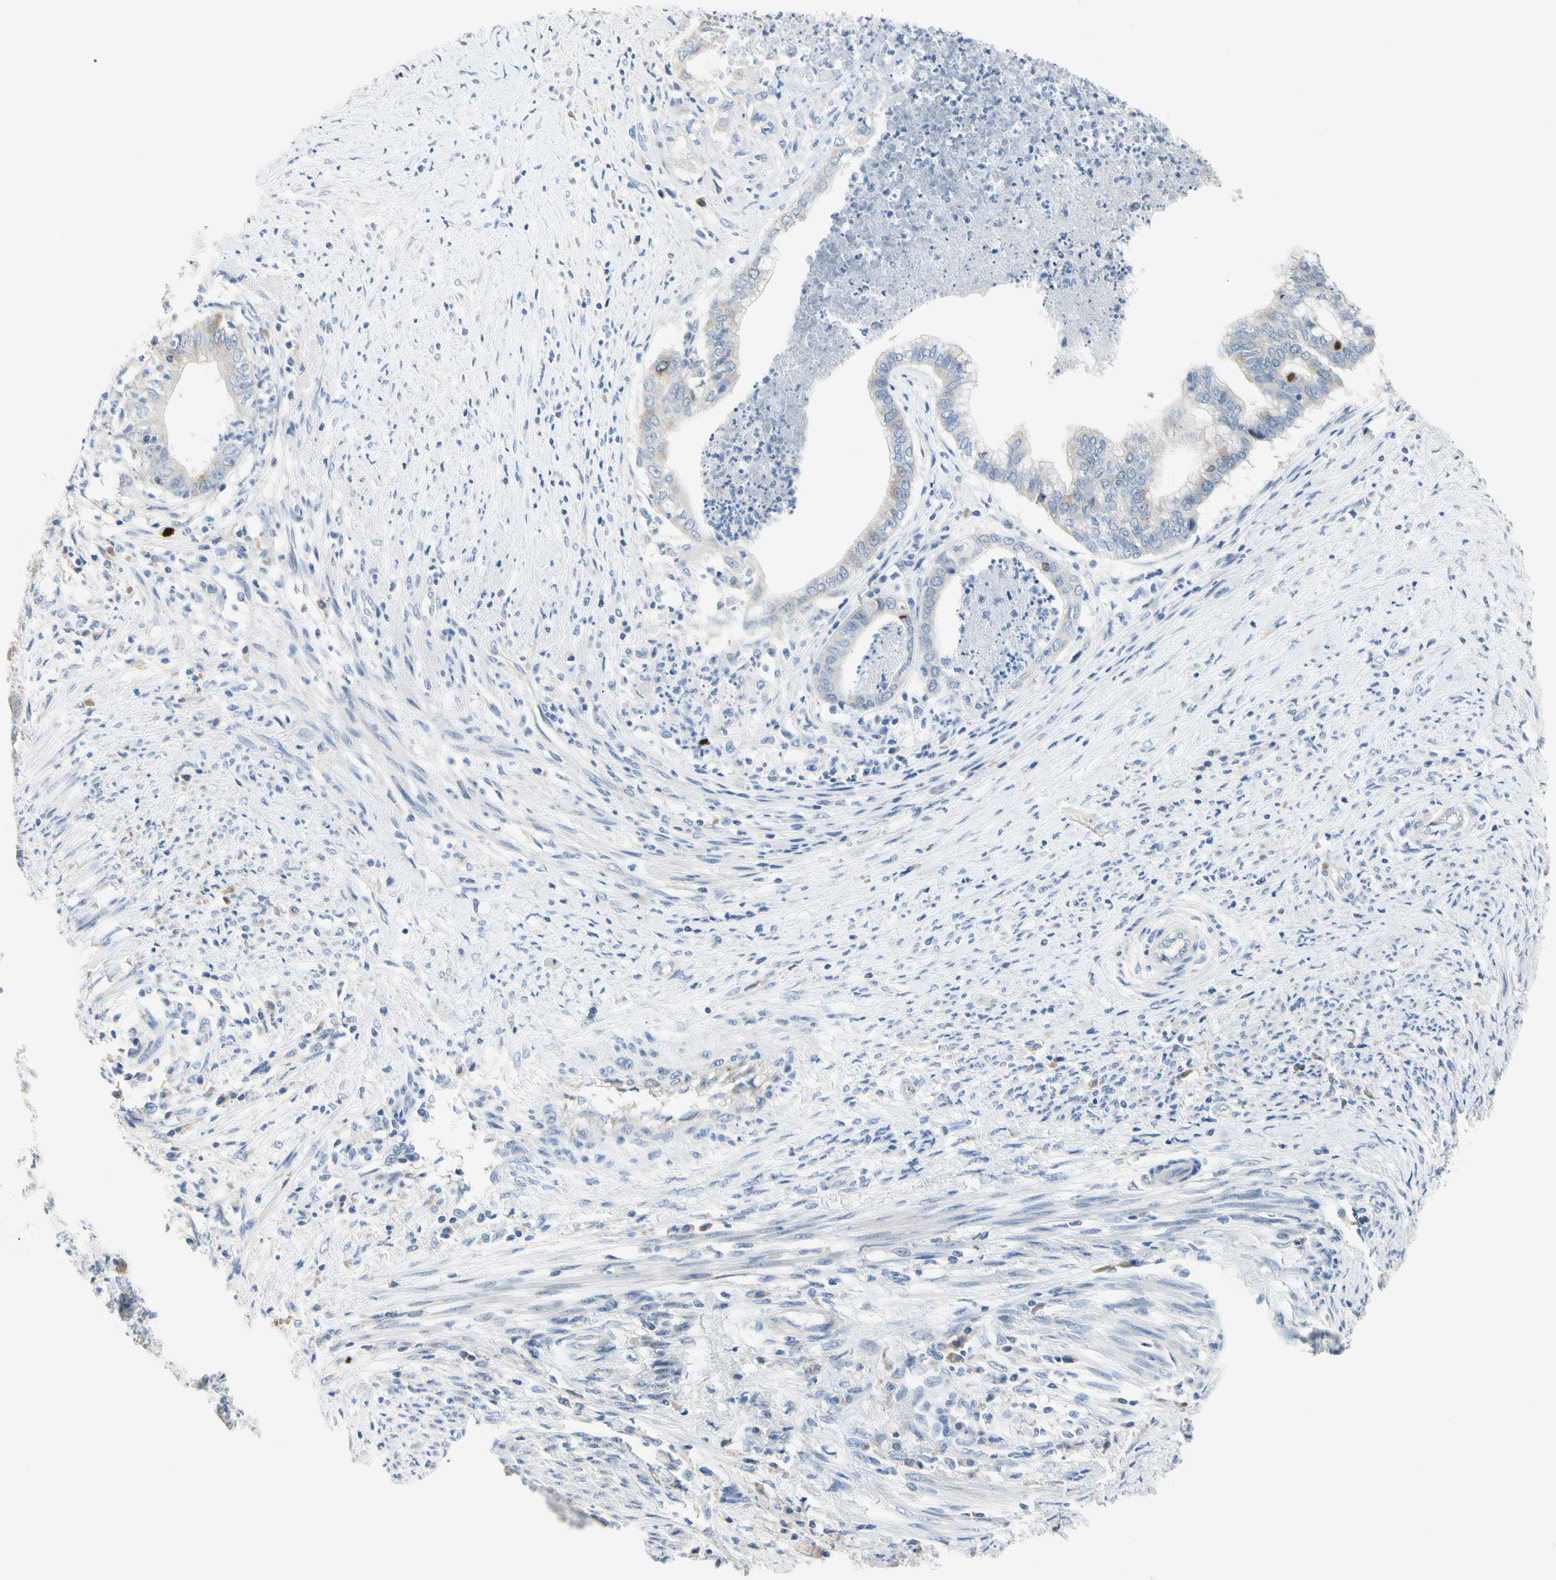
{"staining": {"intensity": "weak", "quantity": "<25%", "location": "cytoplasmic/membranous"}, "tissue": "endometrial cancer", "cell_type": "Tumor cells", "image_type": "cancer", "snomed": [{"axis": "morphology", "description": "Necrosis, NOS"}, {"axis": "morphology", "description": "Adenocarcinoma, NOS"}, {"axis": "topography", "description": "Endometrium"}], "caption": "This is an immunohistochemistry image of endometrial adenocarcinoma. There is no staining in tumor cells.", "gene": "CKAP2", "patient": {"sex": "female", "age": 79}}